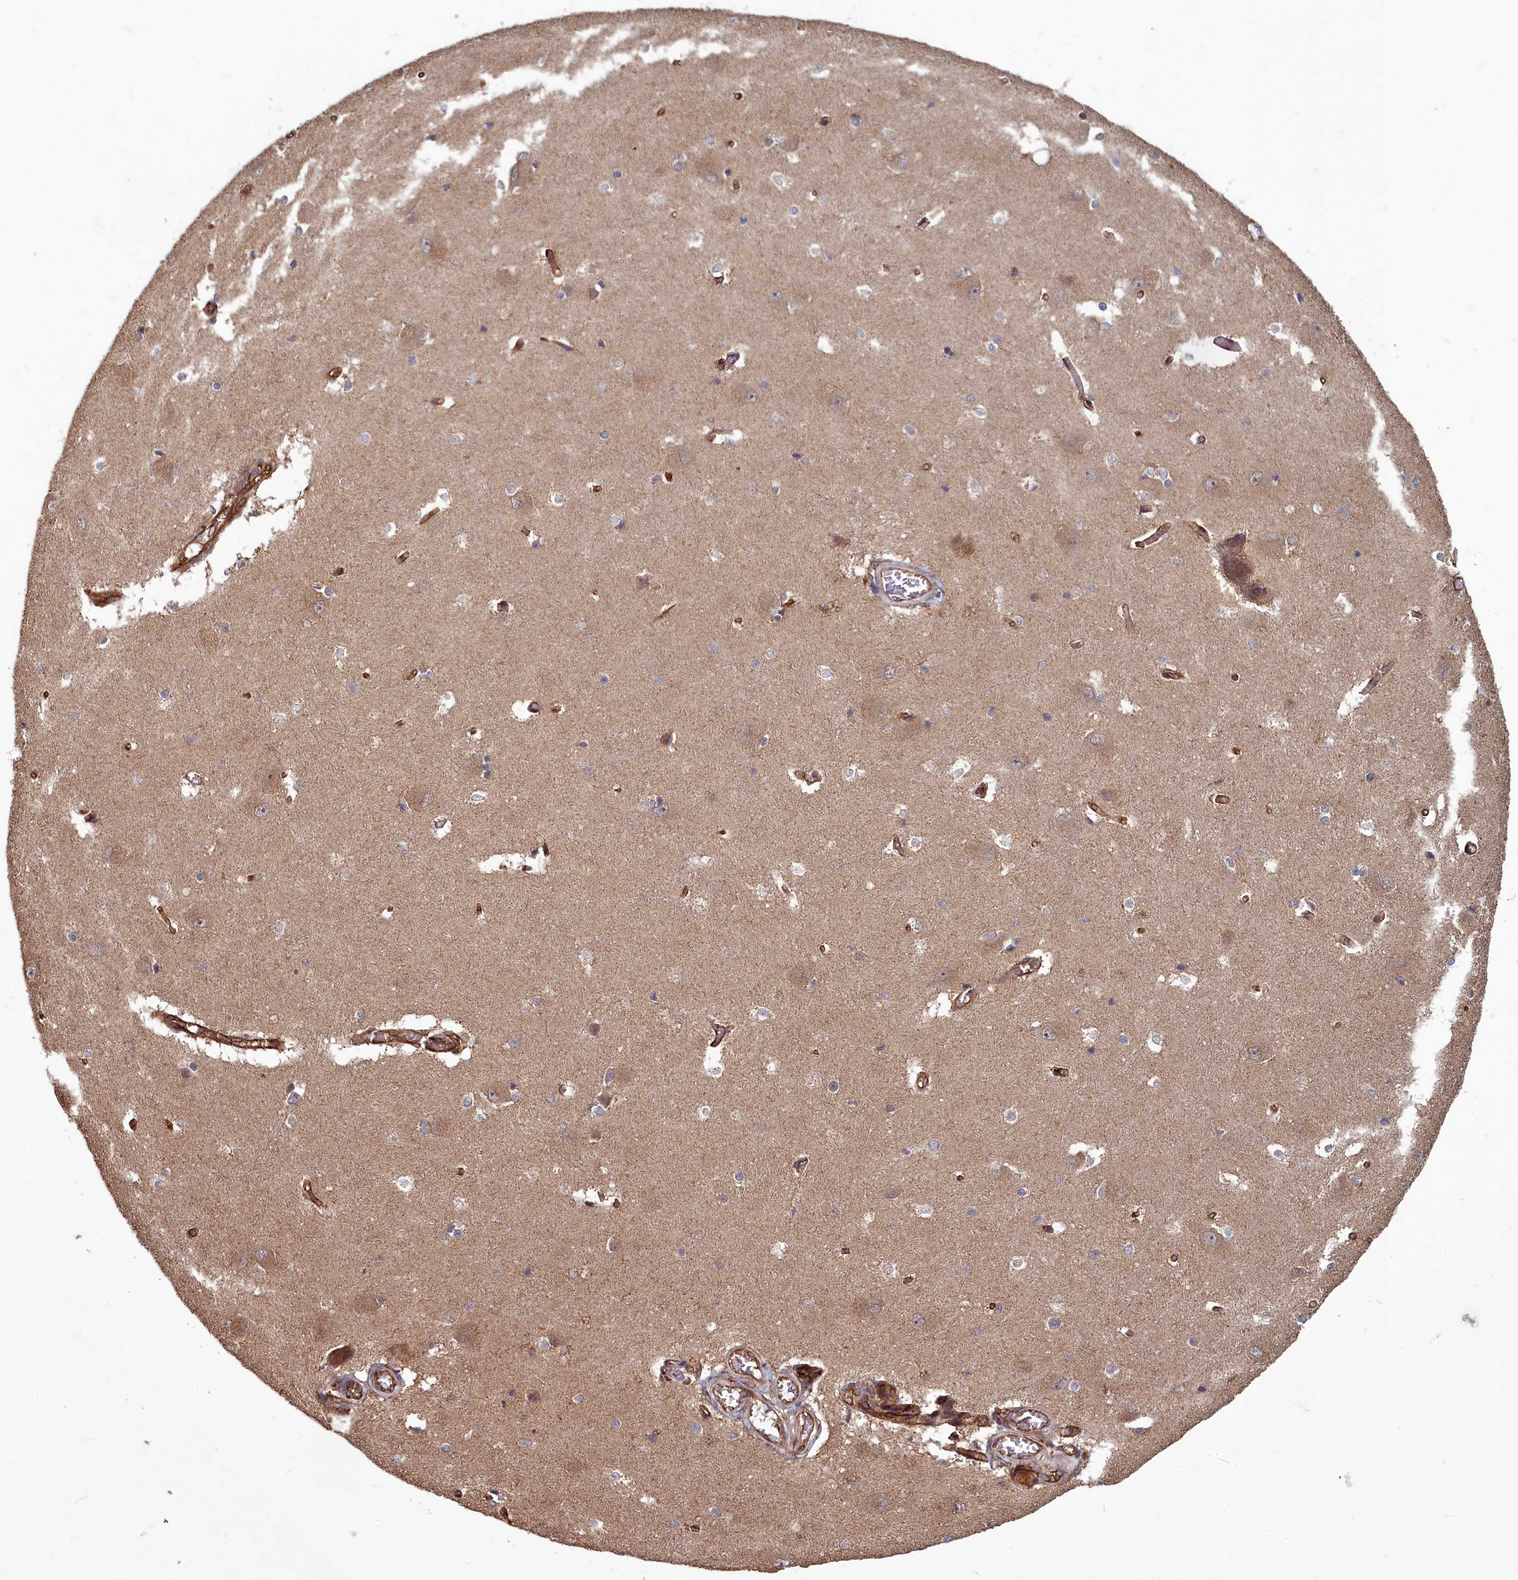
{"staining": {"intensity": "weak", "quantity": "<25%", "location": "cytoplasmic/membranous"}, "tissue": "caudate", "cell_type": "Glial cells", "image_type": "normal", "snomed": [{"axis": "morphology", "description": "Normal tissue, NOS"}, {"axis": "topography", "description": "Lateral ventricle wall"}], "caption": "IHC of unremarkable human caudate exhibits no expression in glial cells. Nuclei are stained in blue.", "gene": "TSPYL4", "patient": {"sex": "male", "age": 37}}